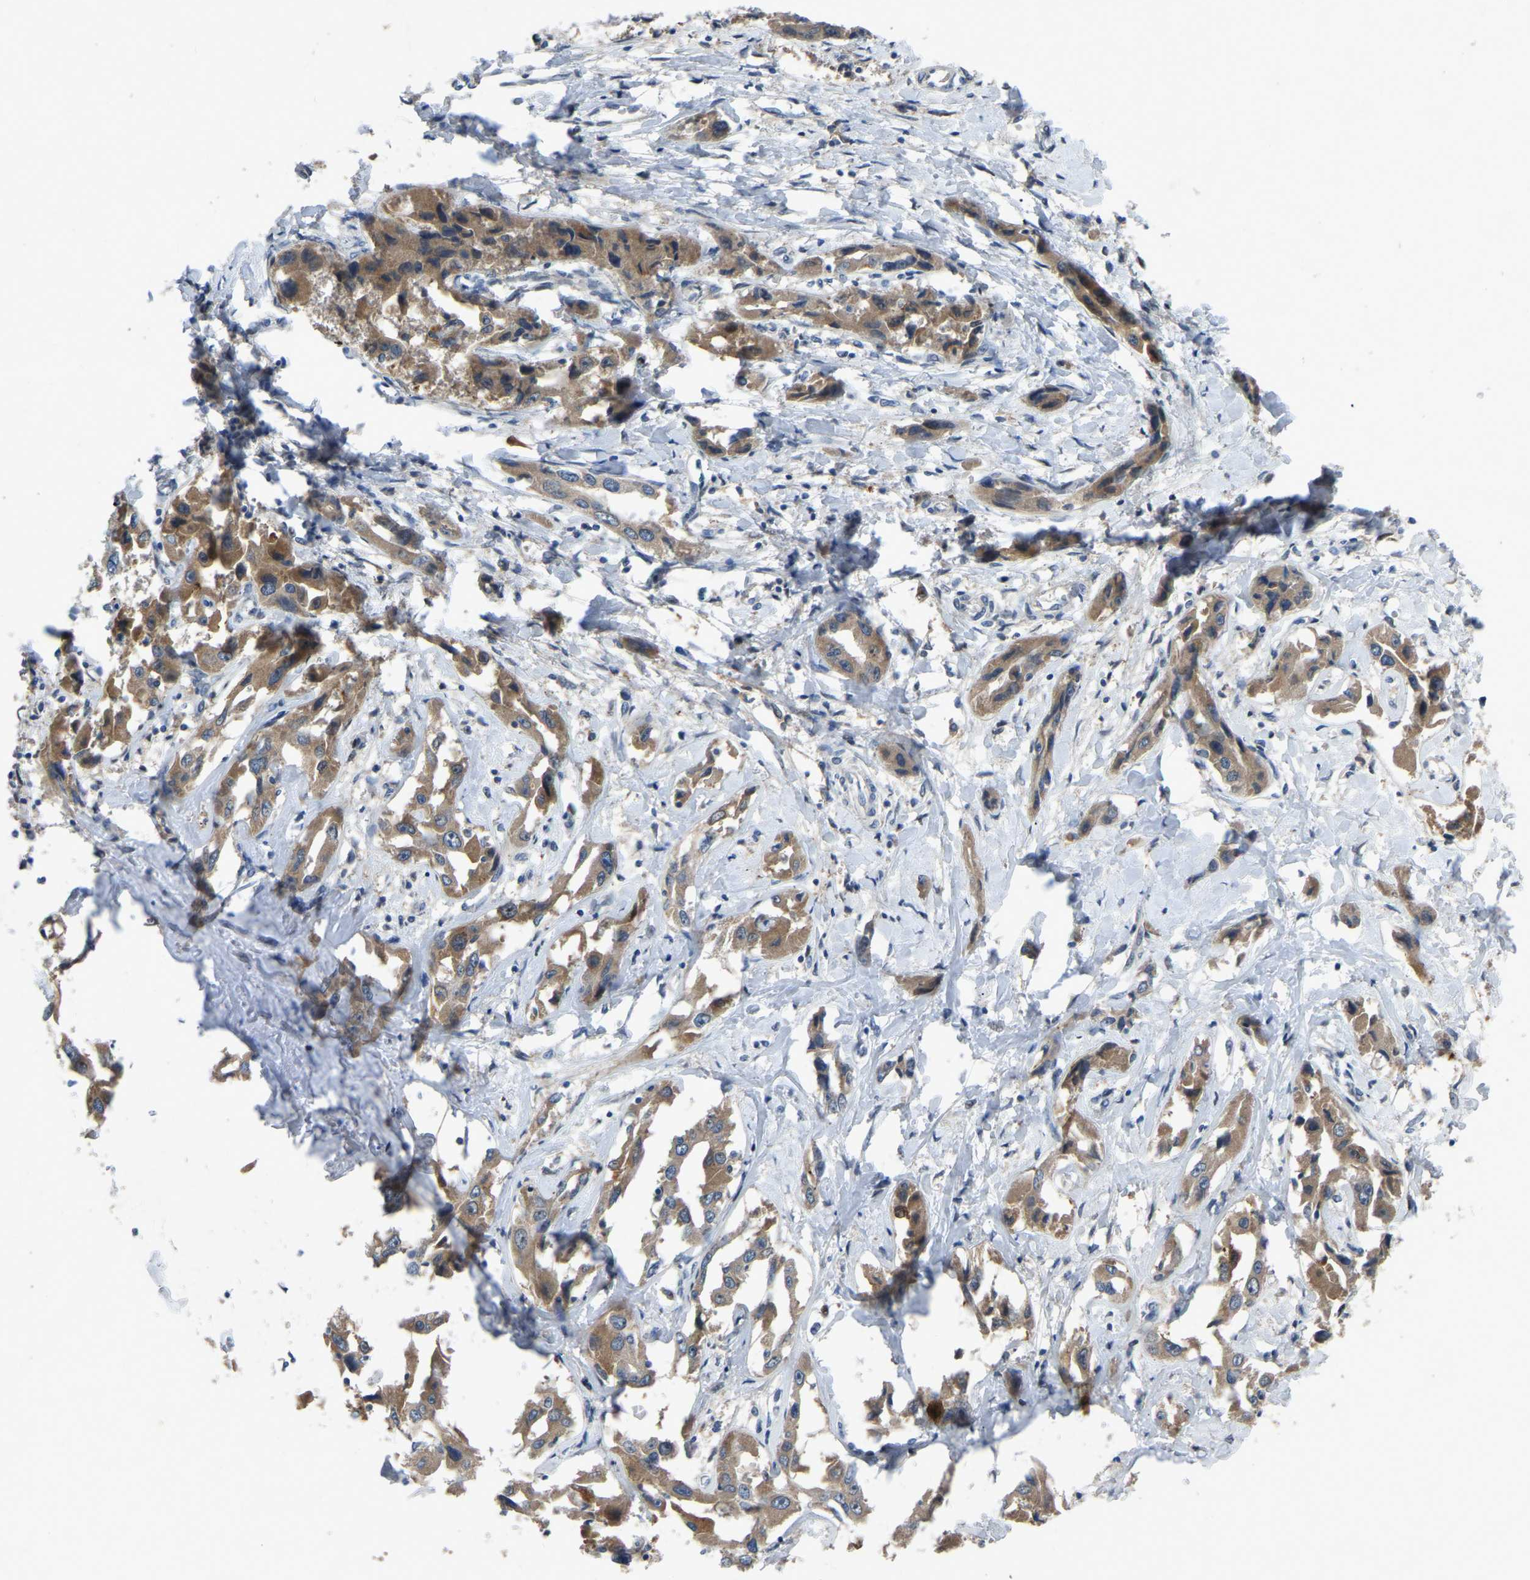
{"staining": {"intensity": "moderate", "quantity": ">75%", "location": "cytoplasmic/membranous"}, "tissue": "liver cancer", "cell_type": "Tumor cells", "image_type": "cancer", "snomed": [{"axis": "morphology", "description": "Cholangiocarcinoma"}, {"axis": "topography", "description": "Liver"}], "caption": "A high-resolution histopathology image shows immunohistochemistry (IHC) staining of liver cancer, which demonstrates moderate cytoplasmic/membranous staining in approximately >75% of tumor cells.", "gene": "FHIT", "patient": {"sex": "male", "age": 59}}